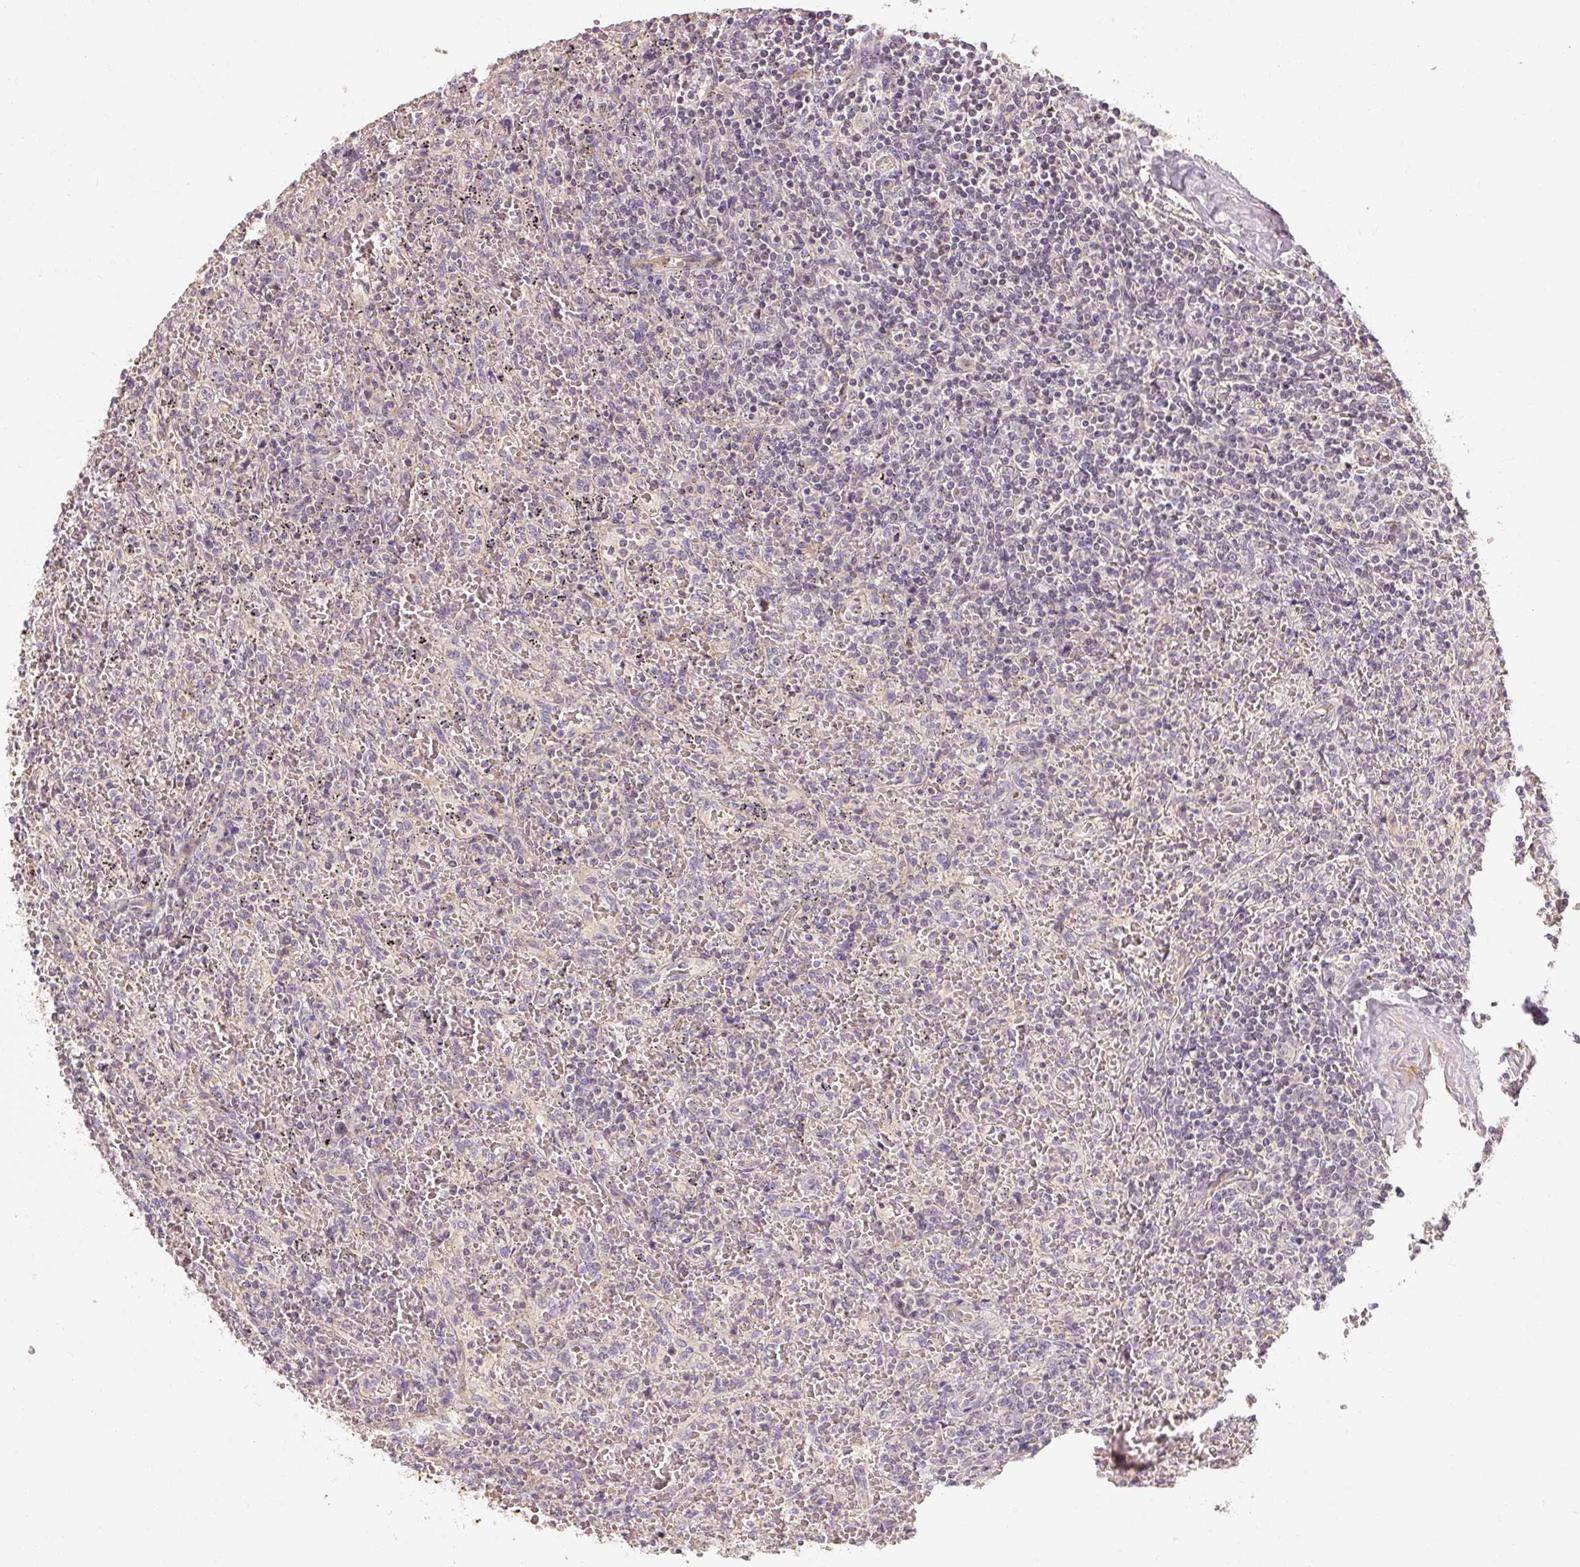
{"staining": {"intensity": "negative", "quantity": "none", "location": "none"}, "tissue": "lymphoma", "cell_type": "Tumor cells", "image_type": "cancer", "snomed": [{"axis": "morphology", "description": "Malignant lymphoma, non-Hodgkin's type, Low grade"}, {"axis": "topography", "description": "Spleen"}], "caption": "Low-grade malignant lymphoma, non-Hodgkin's type stained for a protein using immunohistochemistry (IHC) shows no staining tumor cells.", "gene": "RB1CC1", "patient": {"sex": "female", "age": 64}}